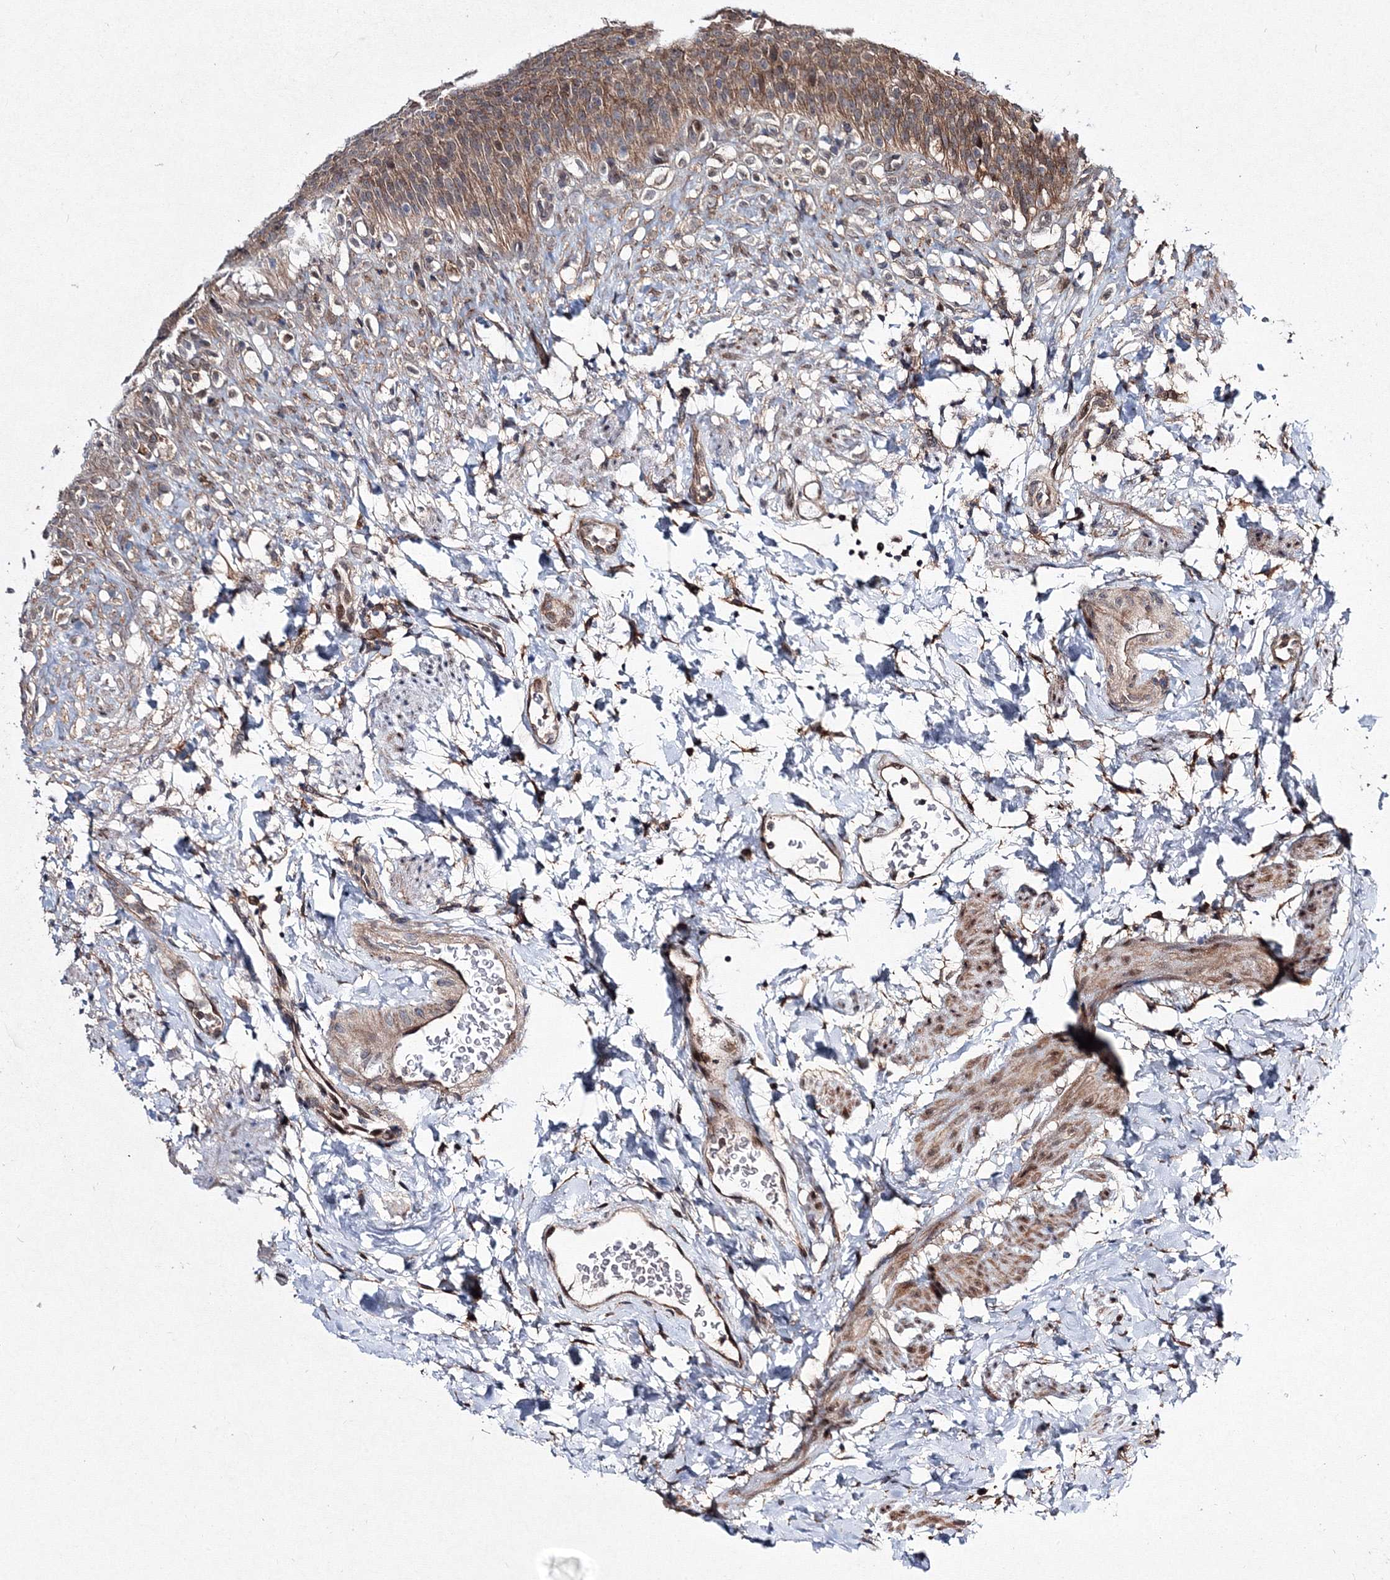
{"staining": {"intensity": "moderate", "quantity": ">75%", "location": "cytoplasmic/membranous"}, "tissue": "urinary bladder", "cell_type": "Urothelial cells", "image_type": "normal", "snomed": [{"axis": "morphology", "description": "Normal tissue, NOS"}, {"axis": "topography", "description": "Urinary bladder"}], "caption": "Urothelial cells demonstrate medium levels of moderate cytoplasmic/membranous staining in about >75% of cells in normal urinary bladder.", "gene": "RANBP3L", "patient": {"sex": "female", "age": 79}}